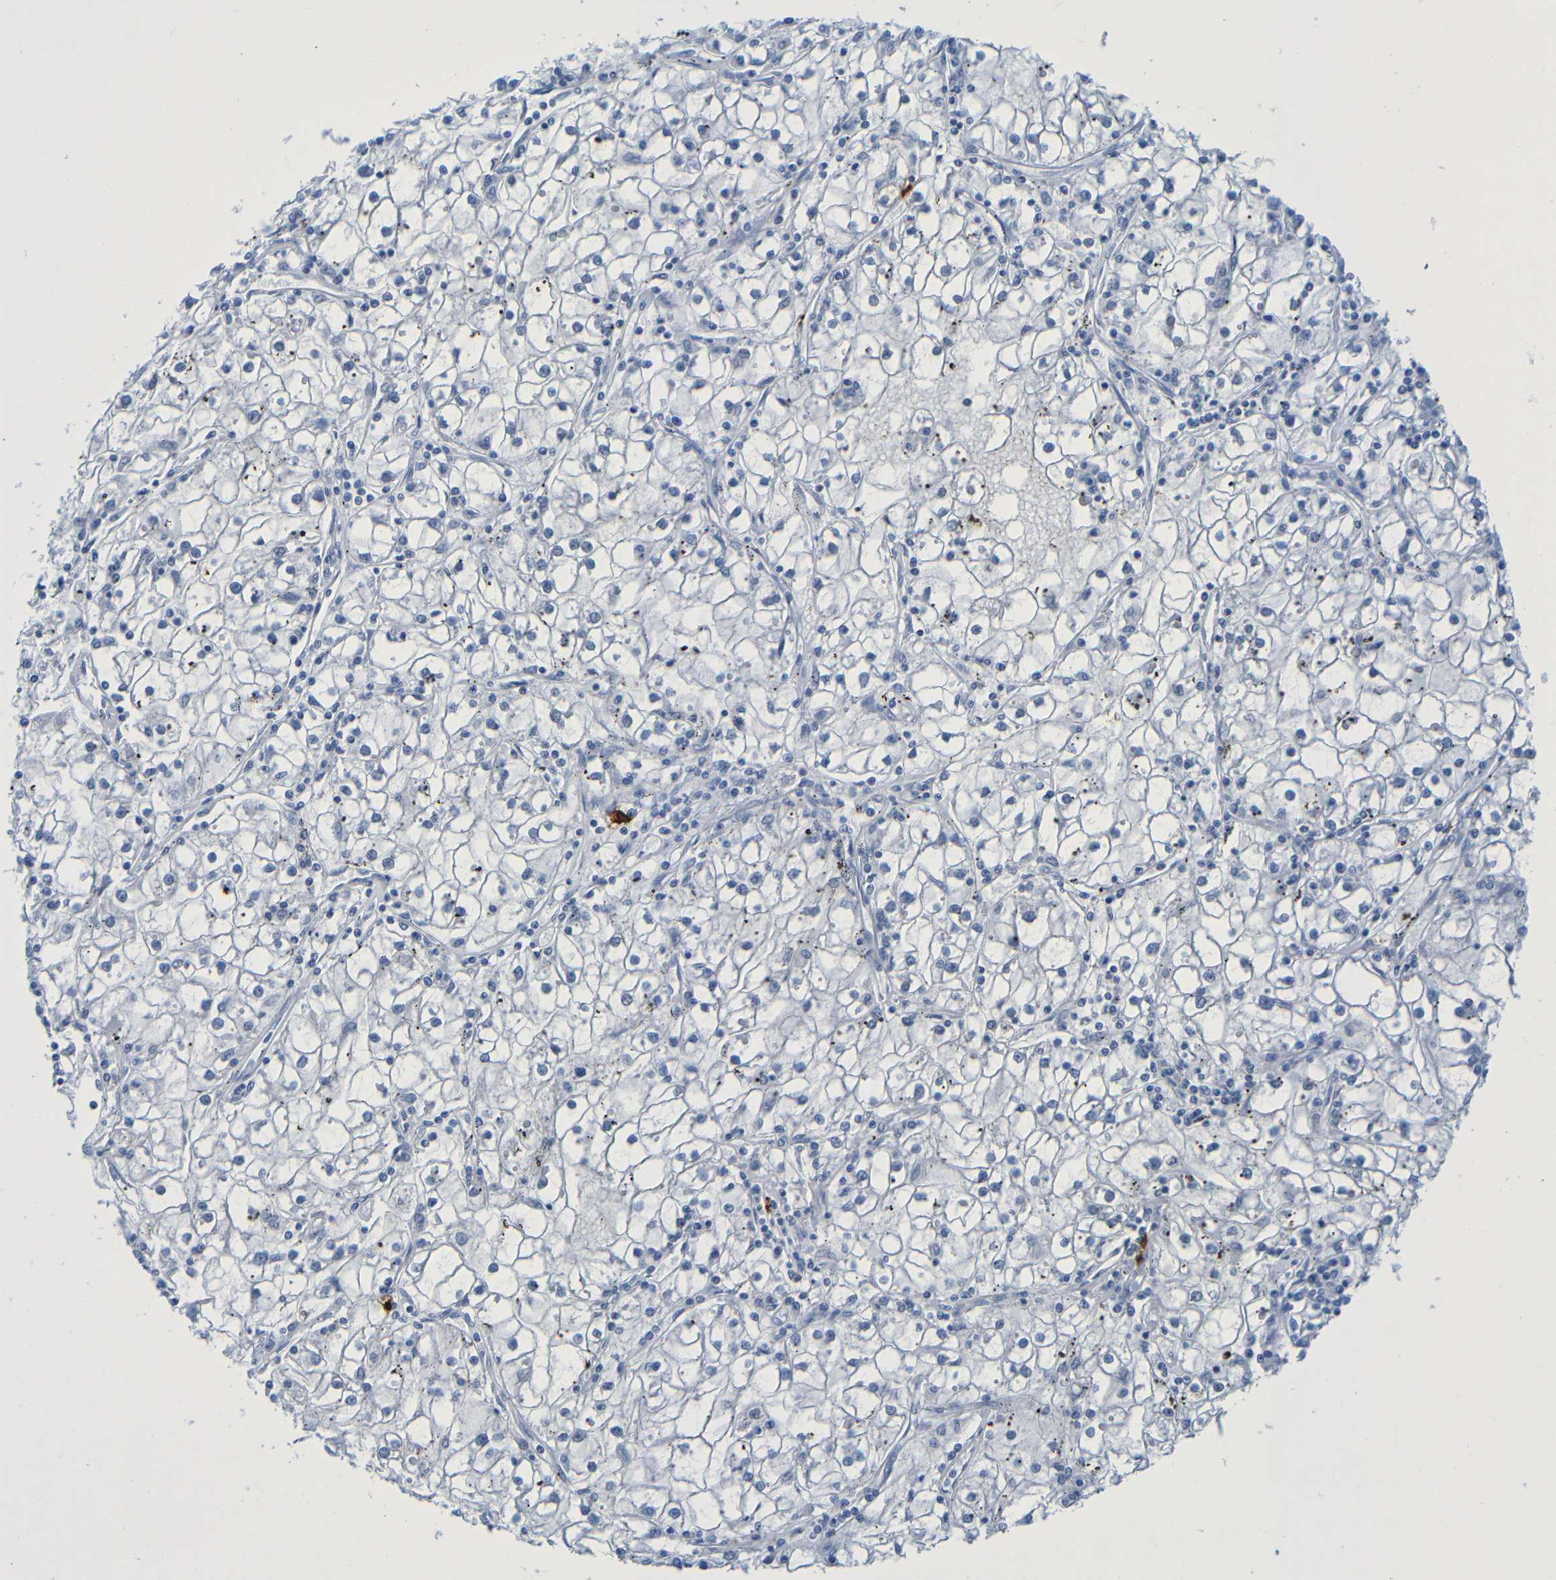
{"staining": {"intensity": "negative", "quantity": "none", "location": "none"}, "tissue": "renal cancer", "cell_type": "Tumor cells", "image_type": "cancer", "snomed": [{"axis": "morphology", "description": "Adenocarcinoma, NOS"}, {"axis": "topography", "description": "Kidney"}], "caption": "Micrograph shows no significant protein staining in tumor cells of adenocarcinoma (renal).", "gene": "C3AR1", "patient": {"sex": "male", "age": 56}}